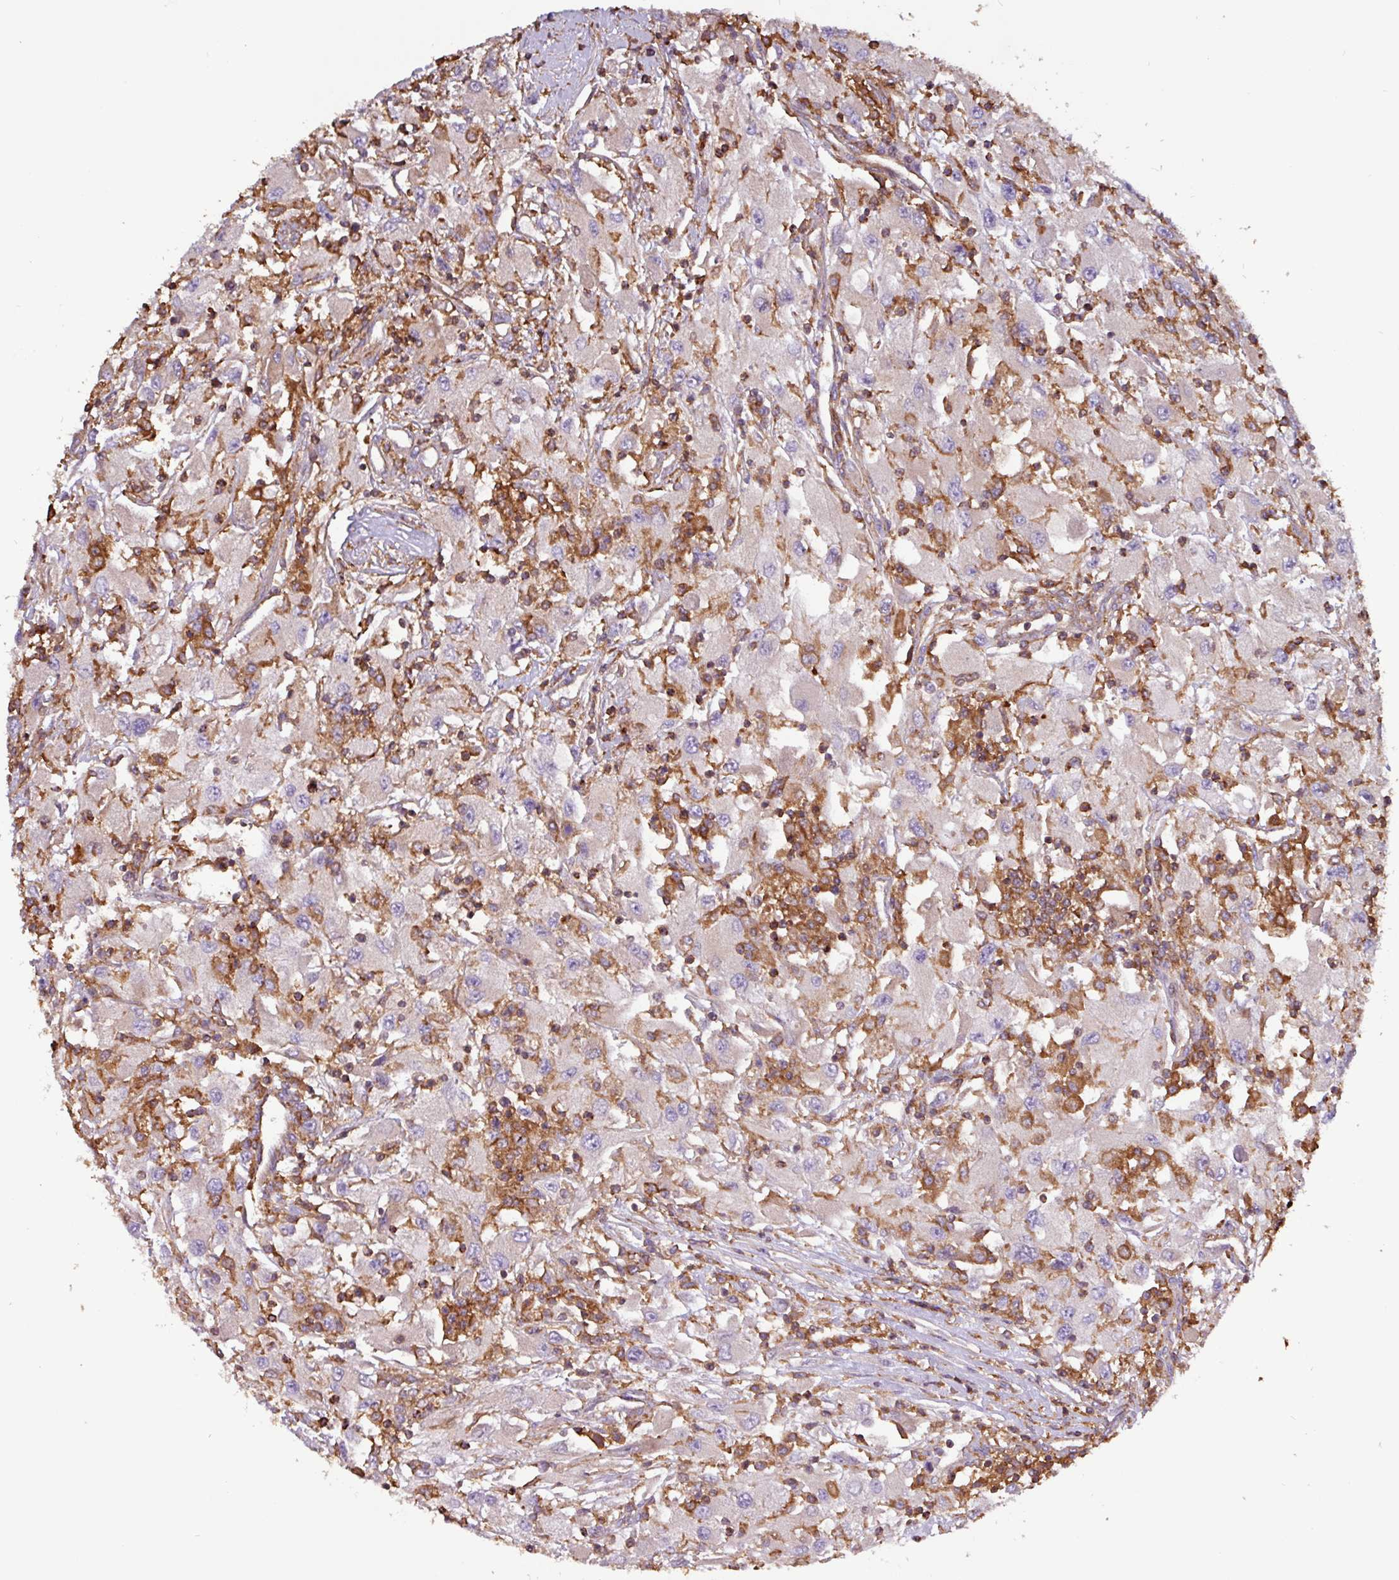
{"staining": {"intensity": "weak", "quantity": "25%-75%", "location": "cytoplasmic/membranous"}, "tissue": "renal cancer", "cell_type": "Tumor cells", "image_type": "cancer", "snomed": [{"axis": "morphology", "description": "Adenocarcinoma, NOS"}, {"axis": "topography", "description": "Kidney"}], "caption": "This histopathology image reveals immunohistochemistry staining of human renal cancer (adenocarcinoma), with low weak cytoplasmic/membranous staining in approximately 25%-75% of tumor cells.", "gene": "ACTR3", "patient": {"sex": "female", "age": 67}}